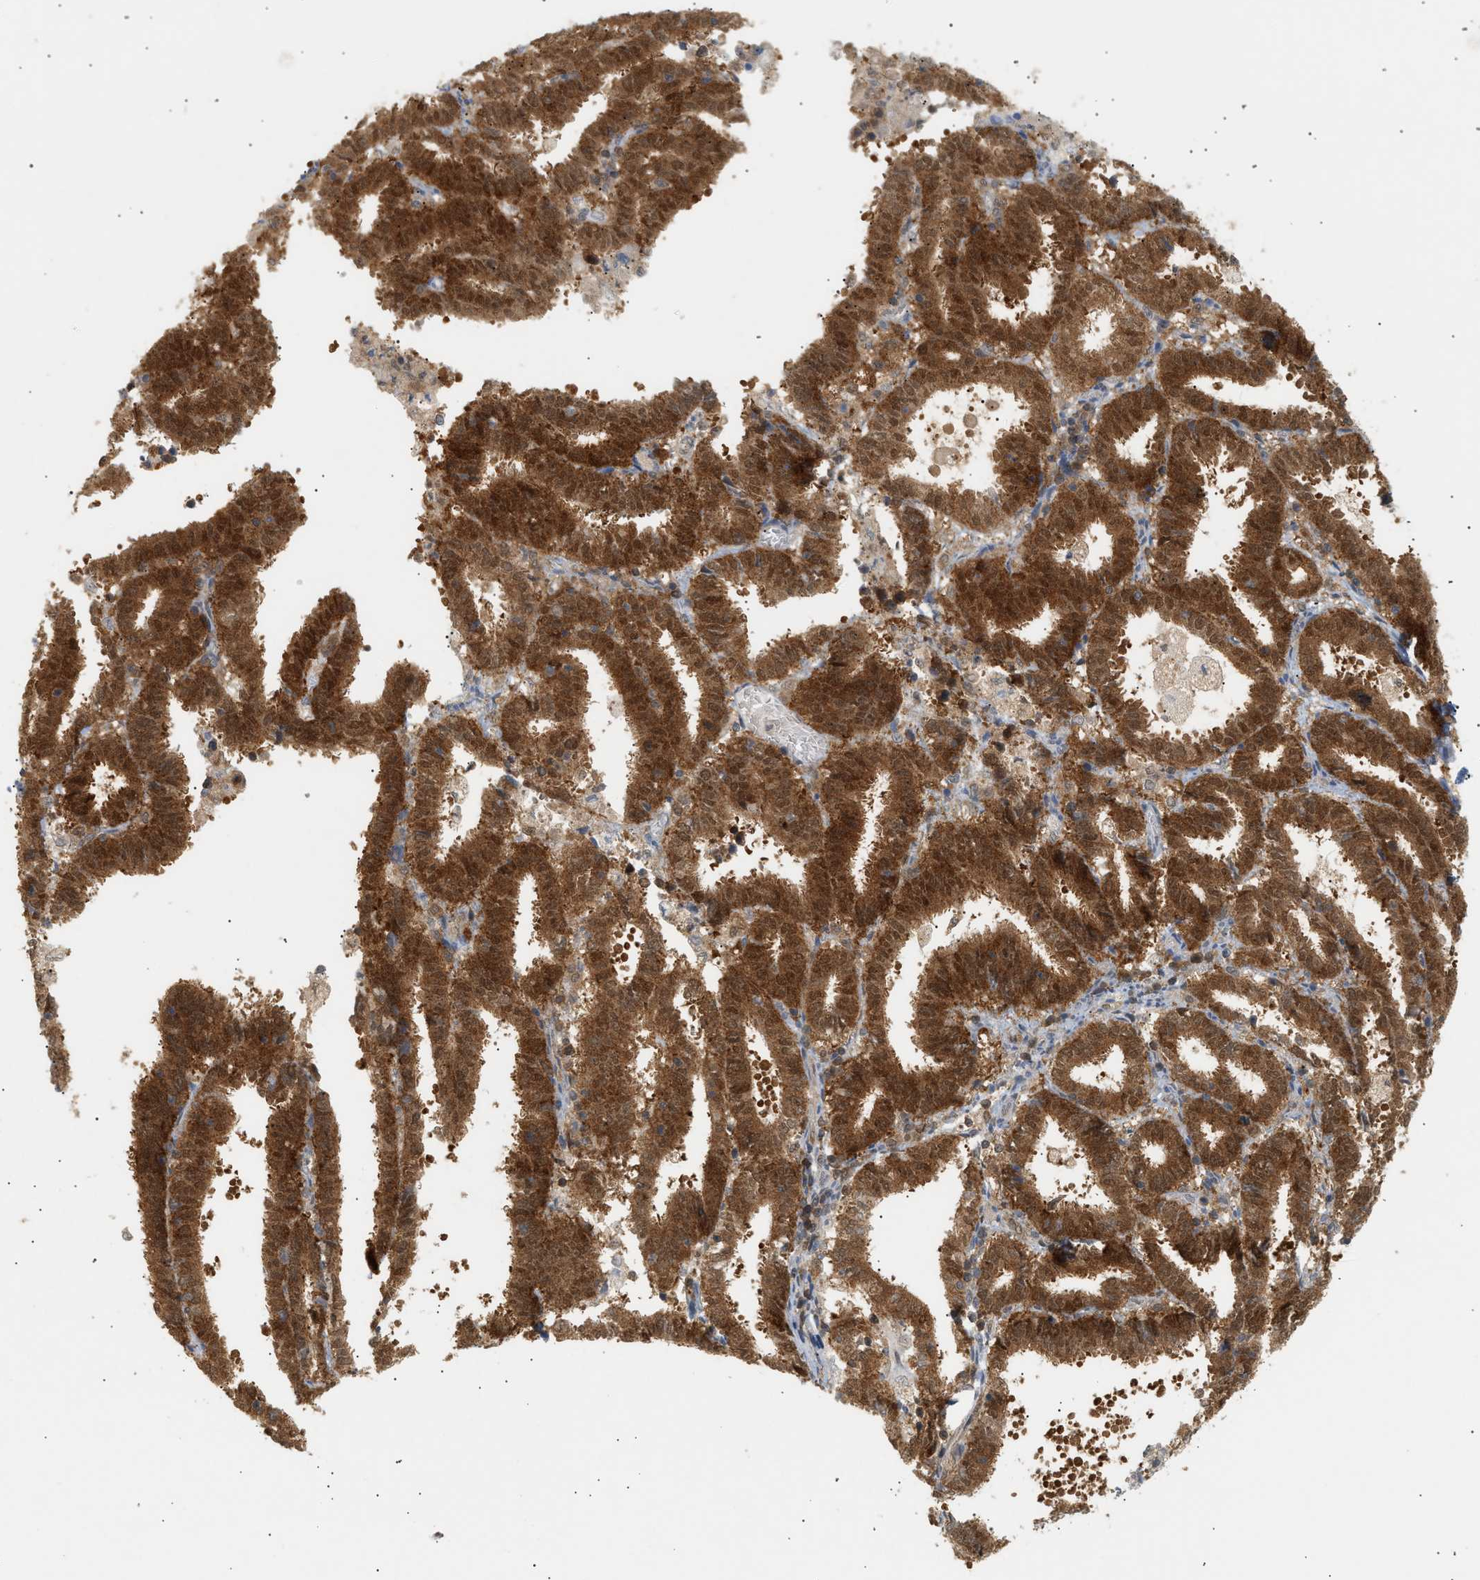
{"staining": {"intensity": "strong", "quantity": ">75%", "location": "cytoplasmic/membranous,nuclear"}, "tissue": "endometrial cancer", "cell_type": "Tumor cells", "image_type": "cancer", "snomed": [{"axis": "morphology", "description": "Adenocarcinoma, NOS"}, {"axis": "topography", "description": "Uterus"}], "caption": "A high amount of strong cytoplasmic/membranous and nuclear expression is appreciated in about >75% of tumor cells in endometrial adenocarcinoma tissue.", "gene": "SHC1", "patient": {"sex": "female", "age": 83}}